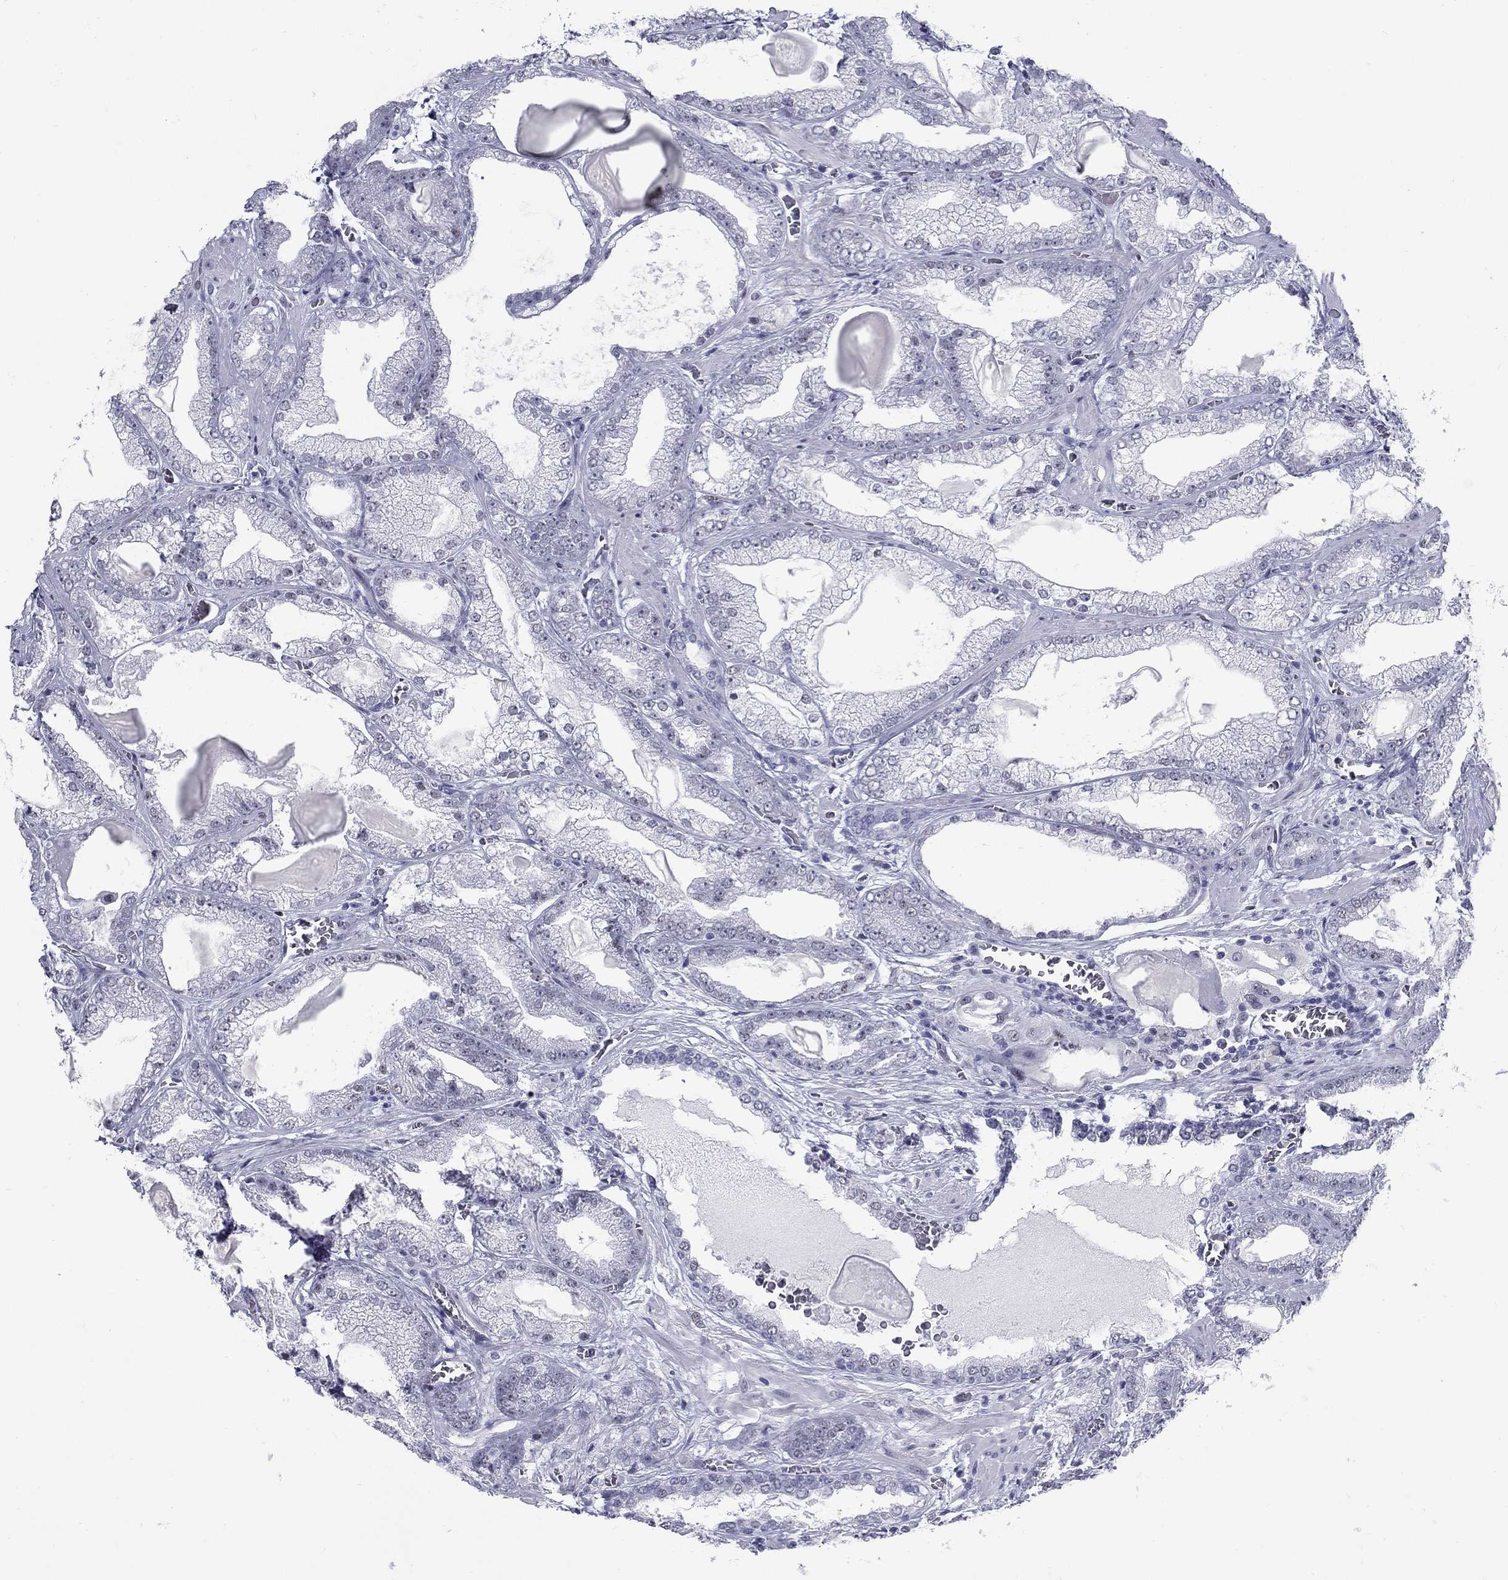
{"staining": {"intensity": "negative", "quantity": "none", "location": "none"}, "tissue": "prostate cancer", "cell_type": "Tumor cells", "image_type": "cancer", "snomed": [{"axis": "morphology", "description": "Adenocarcinoma, Low grade"}, {"axis": "topography", "description": "Prostate"}], "caption": "A photomicrograph of human adenocarcinoma (low-grade) (prostate) is negative for staining in tumor cells. (DAB immunohistochemistry (IHC) visualized using brightfield microscopy, high magnification).", "gene": "ASF1B", "patient": {"sex": "male", "age": 57}}